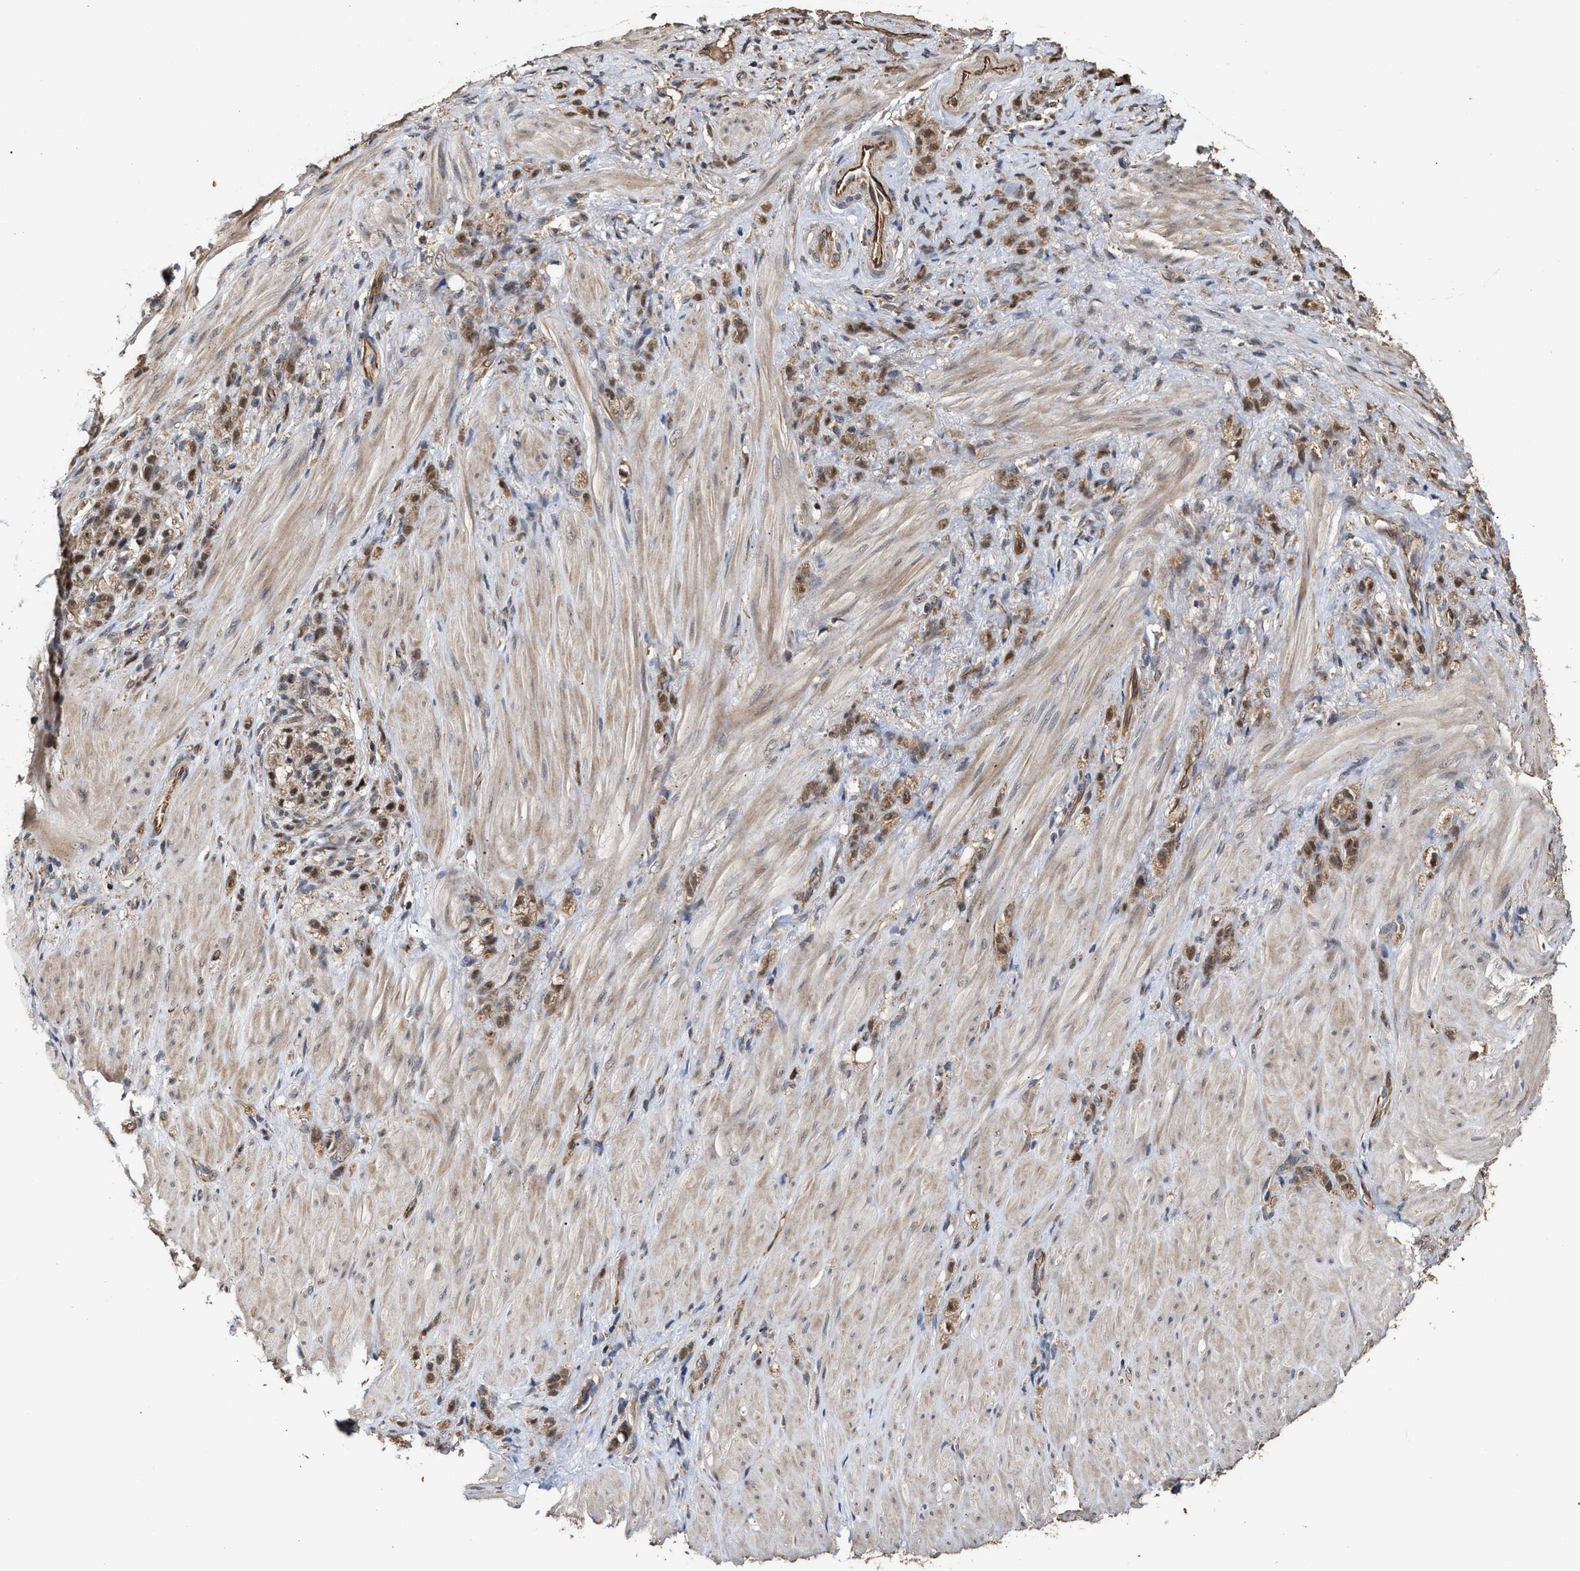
{"staining": {"intensity": "moderate", "quantity": ">75%", "location": "cytoplasmic/membranous,nuclear"}, "tissue": "stomach cancer", "cell_type": "Tumor cells", "image_type": "cancer", "snomed": [{"axis": "morphology", "description": "Normal tissue, NOS"}, {"axis": "morphology", "description": "Adenocarcinoma, NOS"}, {"axis": "topography", "description": "Stomach"}], "caption": "Protein staining of stomach cancer (adenocarcinoma) tissue reveals moderate cytoplasmic/membranous and nuclear staining in about >75% of tumor cells.", "gene": "ZNHIT6", "patient": {"sex": "male", "age": 82}}